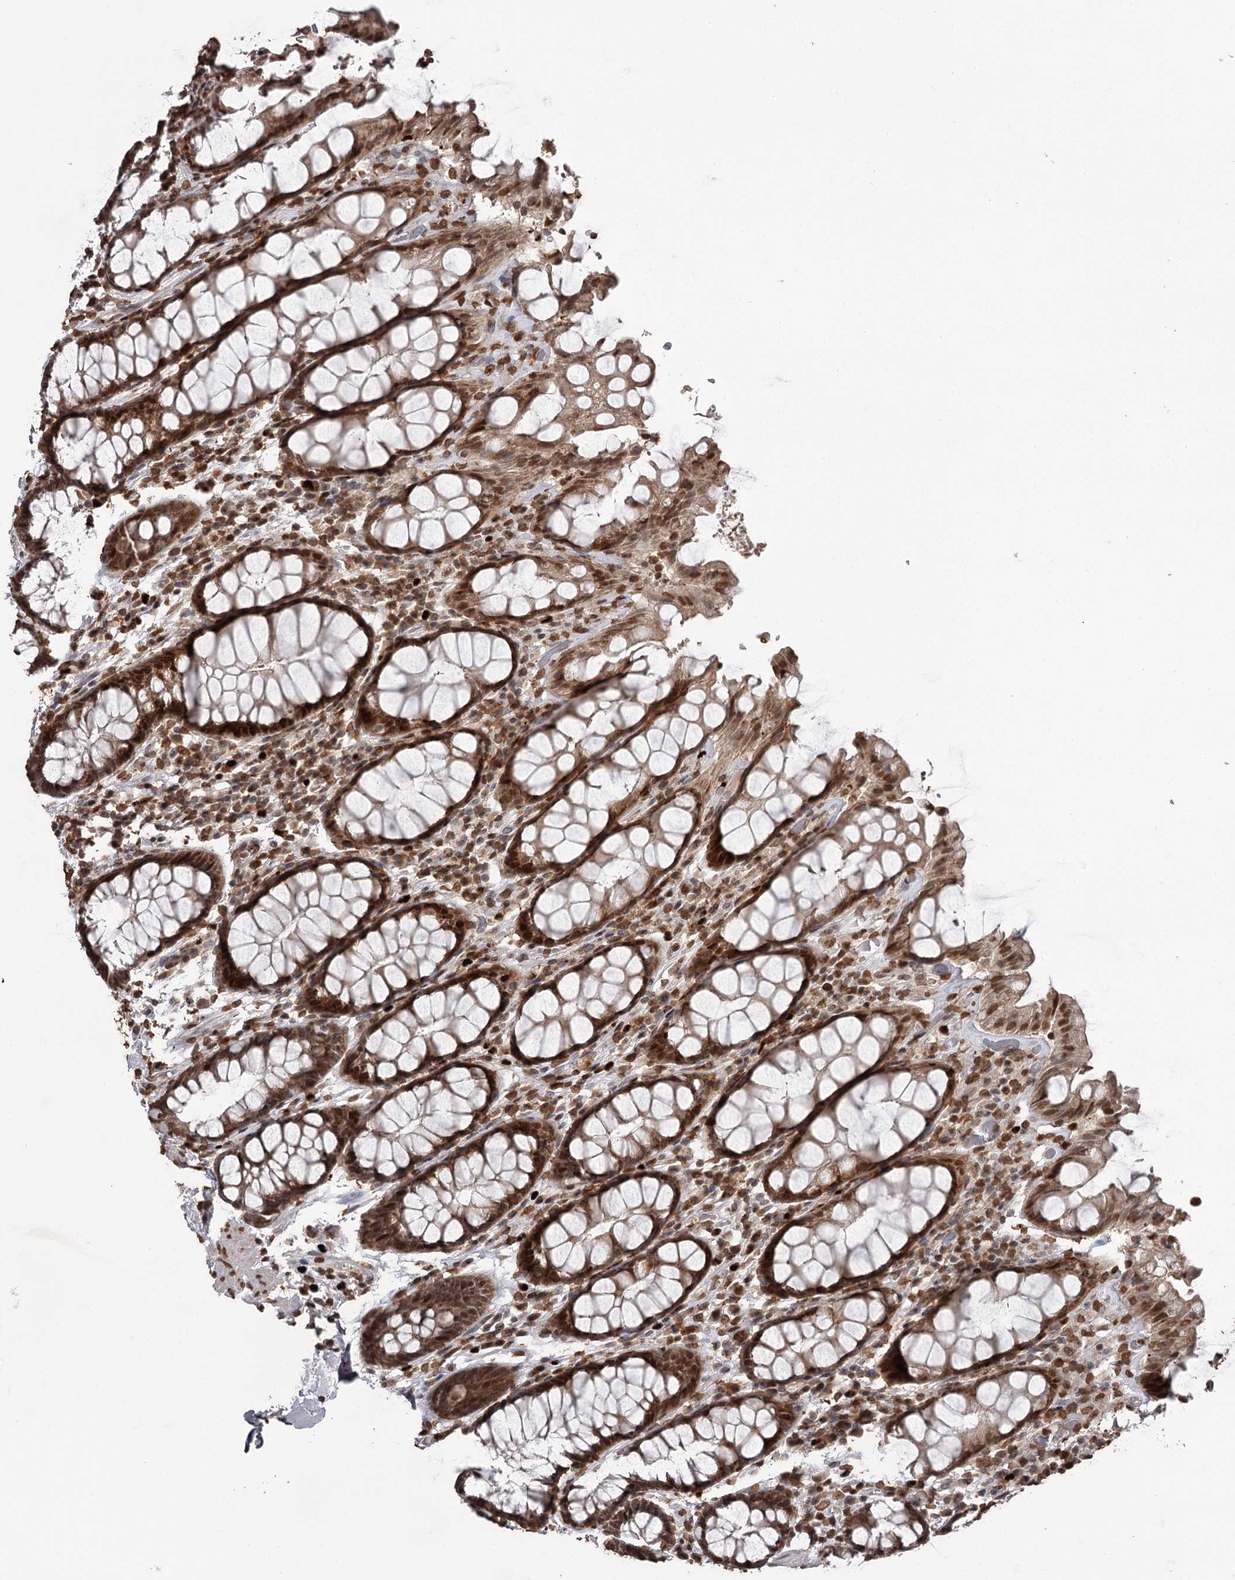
{"staining": {"intensity": "strong", "quantity": ">75%", "location": "cytoplasmic/membranous,nuclear"}, "tissue": "rectum", "cell_type": "Glandular cells", "image_type": "normal", "snomed": [{"axis": "morphology", "description": "Normal tissue, NOS"}, {"axis": "topography", "description": "Rectum"}], "caption": "High-magnification brightfield microscopy of unremarkable rectum stained with DAB (3,3'-diaminobenzidine) (brown) and counterstained with hematoxylin (blue). glandular cells exhibit strong cytoplasmic/membranous,nuclear positivity is identified in approximately>75% of cells.", "gene": "THYN1", "patient": {"sex": "male", "age": 64}}